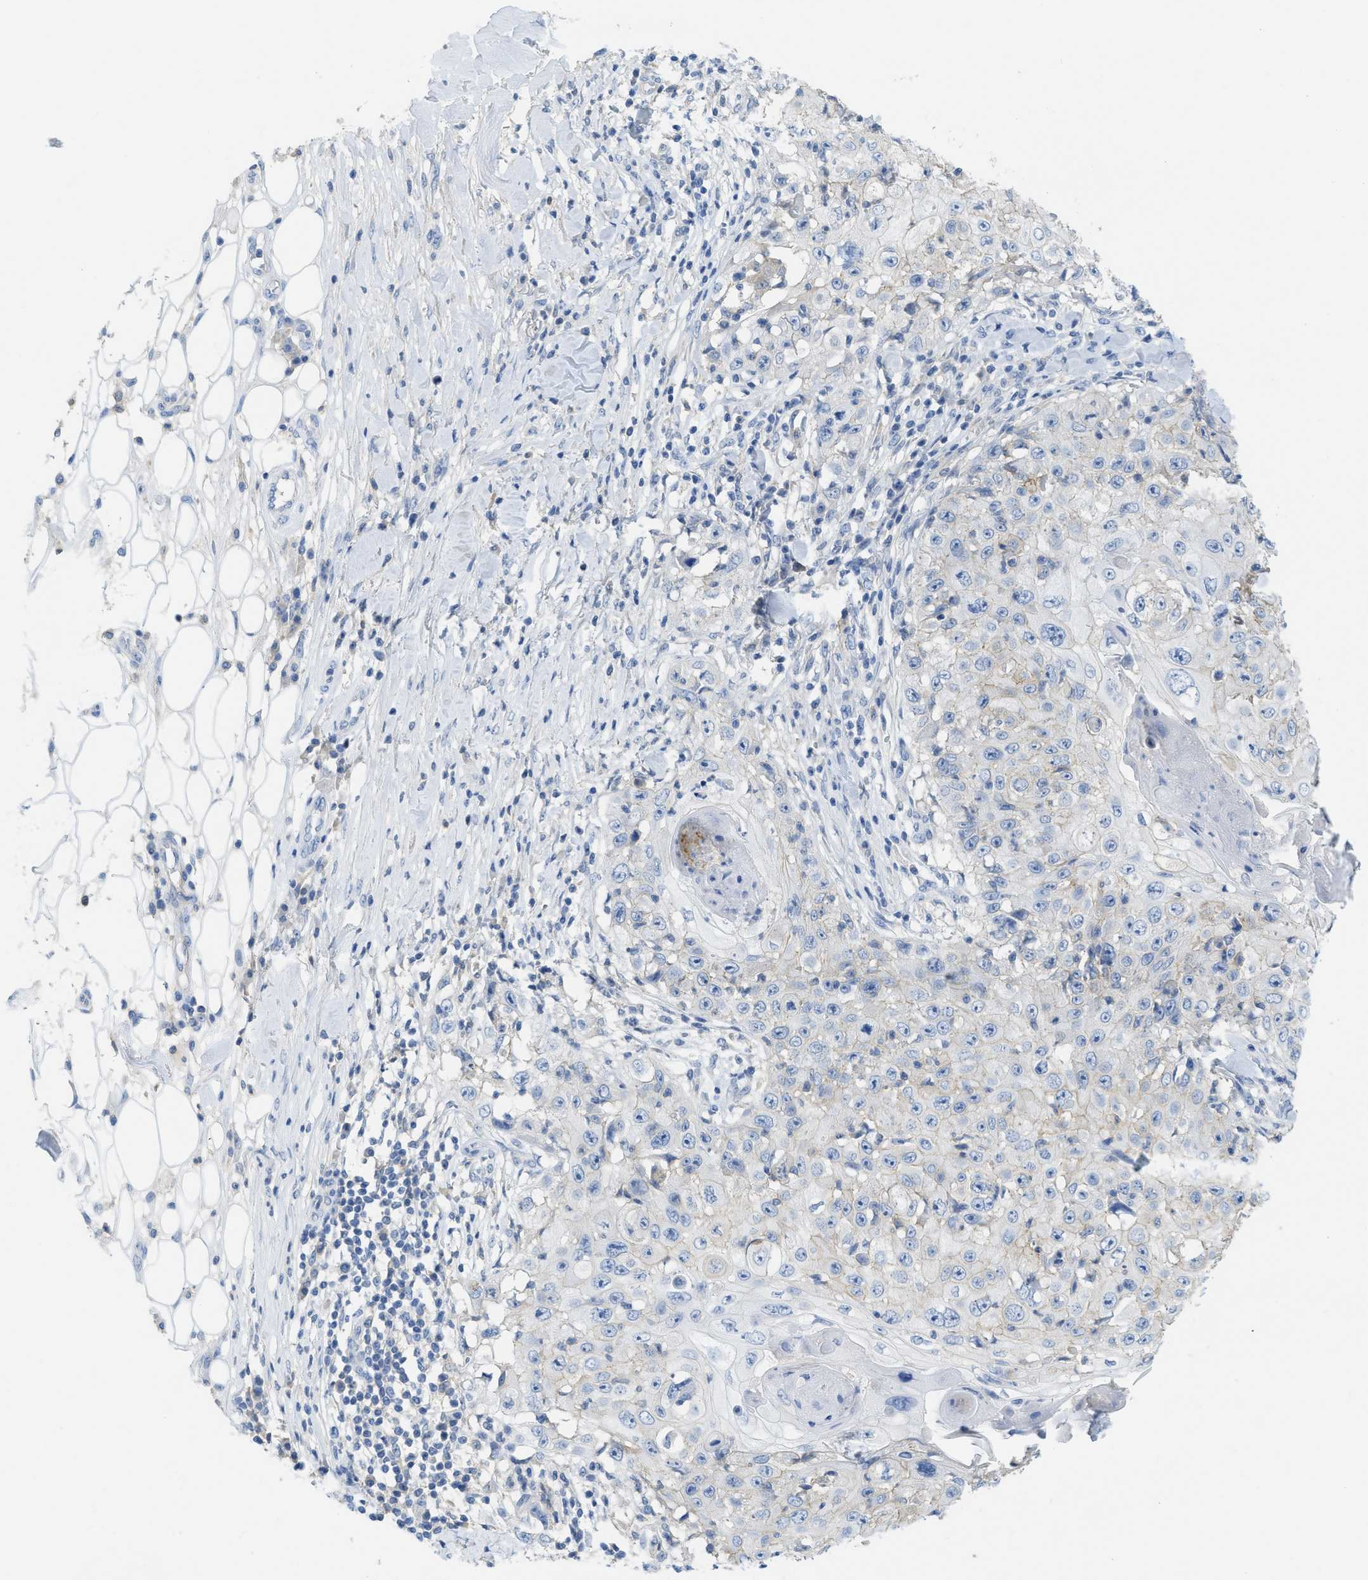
{"staining": {"intensity": "negative", "quantity": "none", "location": "none"}, "tissue": "skin cancer", "cell_type": "Tumor cells", "image_type": "cancer", "snomed": [{"axis": "morphology", "description": "Squamous cell carcinoma, NOS"}, {"axis": "topography", "description": "Skin"}], "caption": "DAB immunohistochemical staining of human skin cancer (squamous cell carcinoma) demonstrates no significant positivity in tumor cells.", "gene": "CNNM4", "patient": {"sex": "male", "age": 86}}